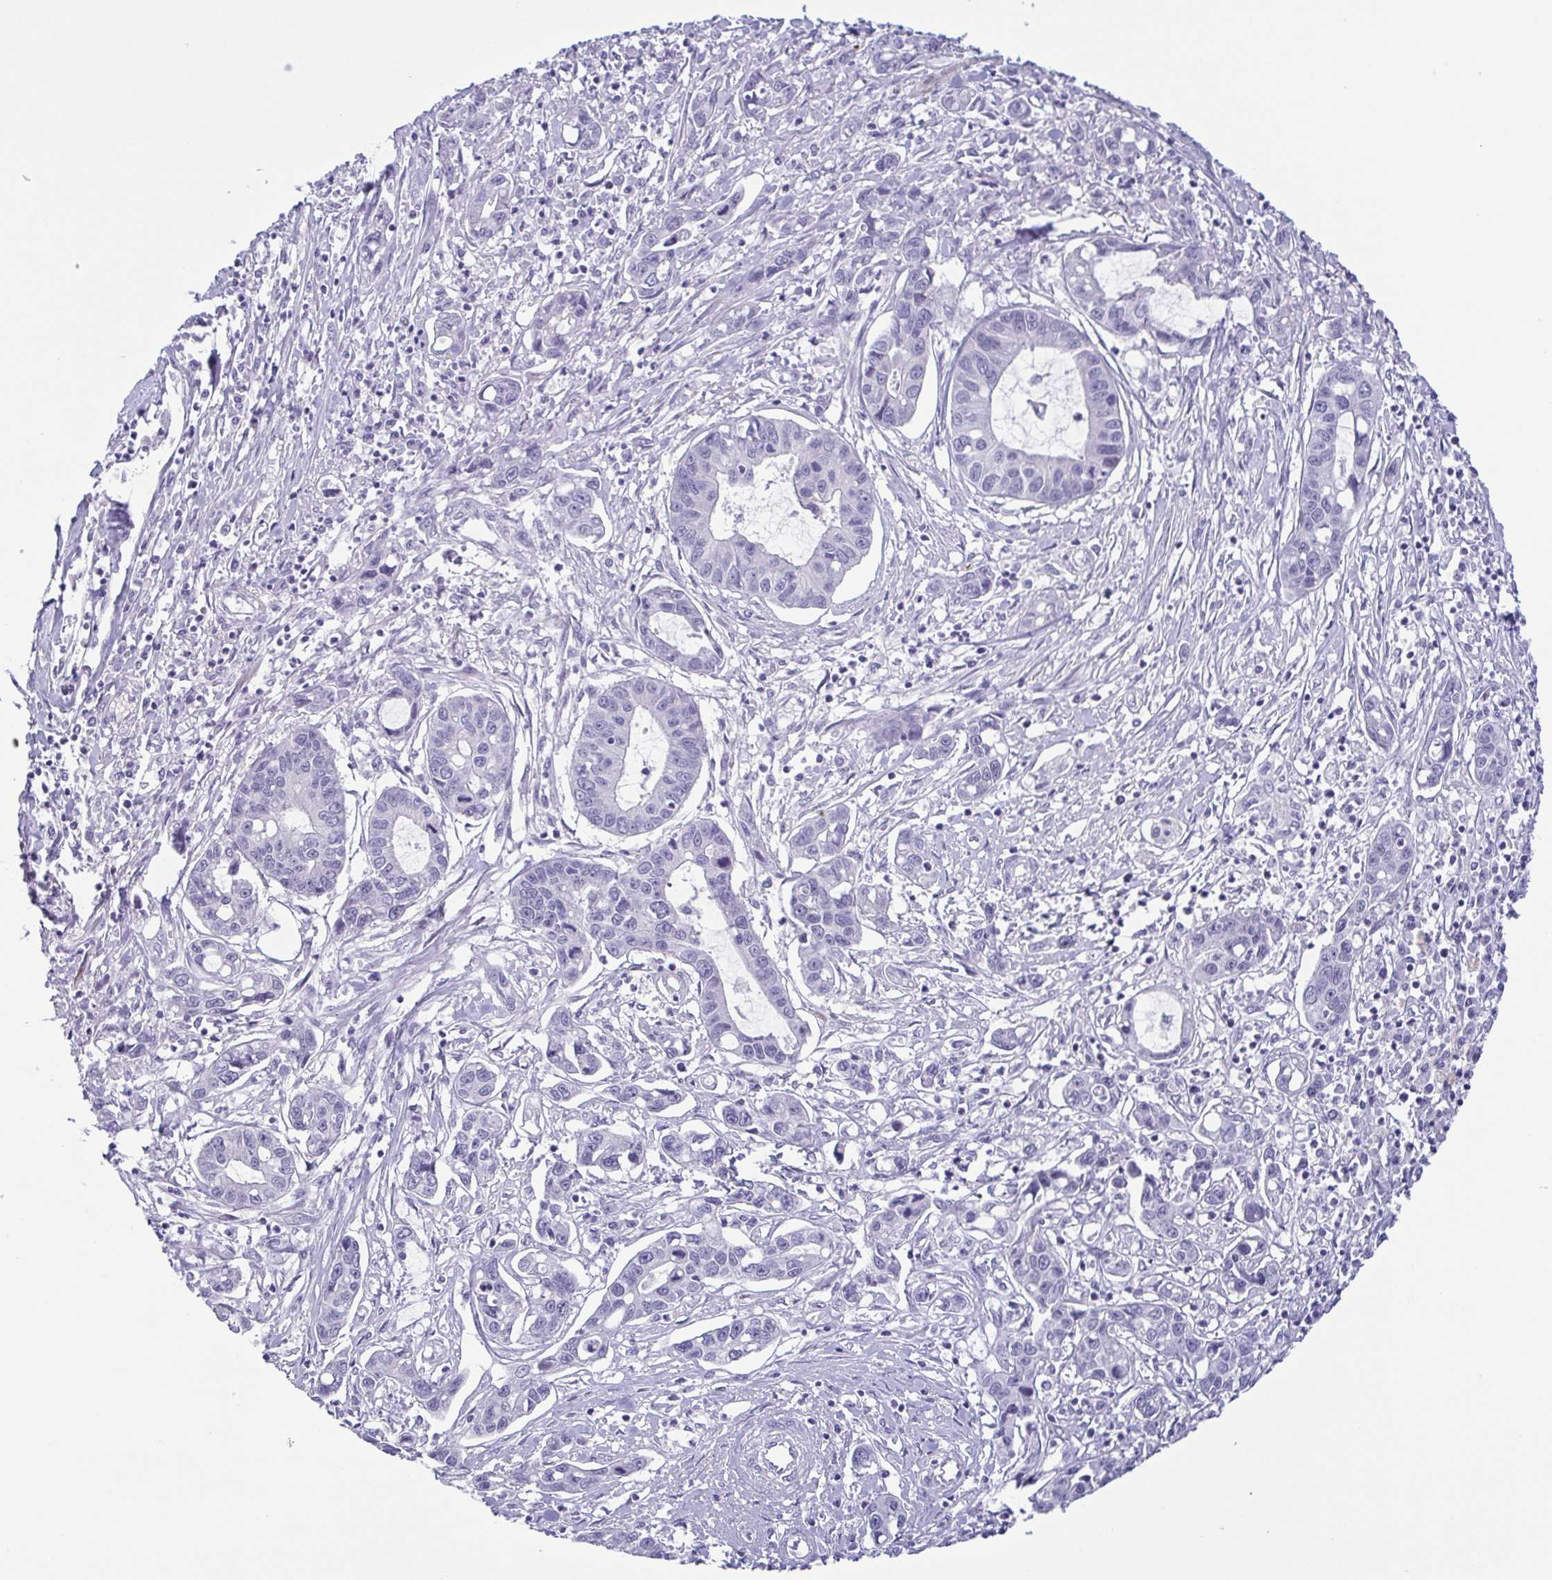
{"staining": {"intensity": "negative", "quantity": "none", "location": "none"}, "tissue": "liver cancer", "cell_type": "Tumor cells", "image_type": "cancer", "snomed": [{"axis": "morphology", "description": "Cholangiocarcinoma"}, {"axis": "topography", "description": "Liver"}], "caption": "This is an immunohistochemistry (IHC) image of liver cholangiocarcinoma. There is no positivity in tumor cells.", "gene": "MYL7", "patient": {"sex": "male", "age": 58}}